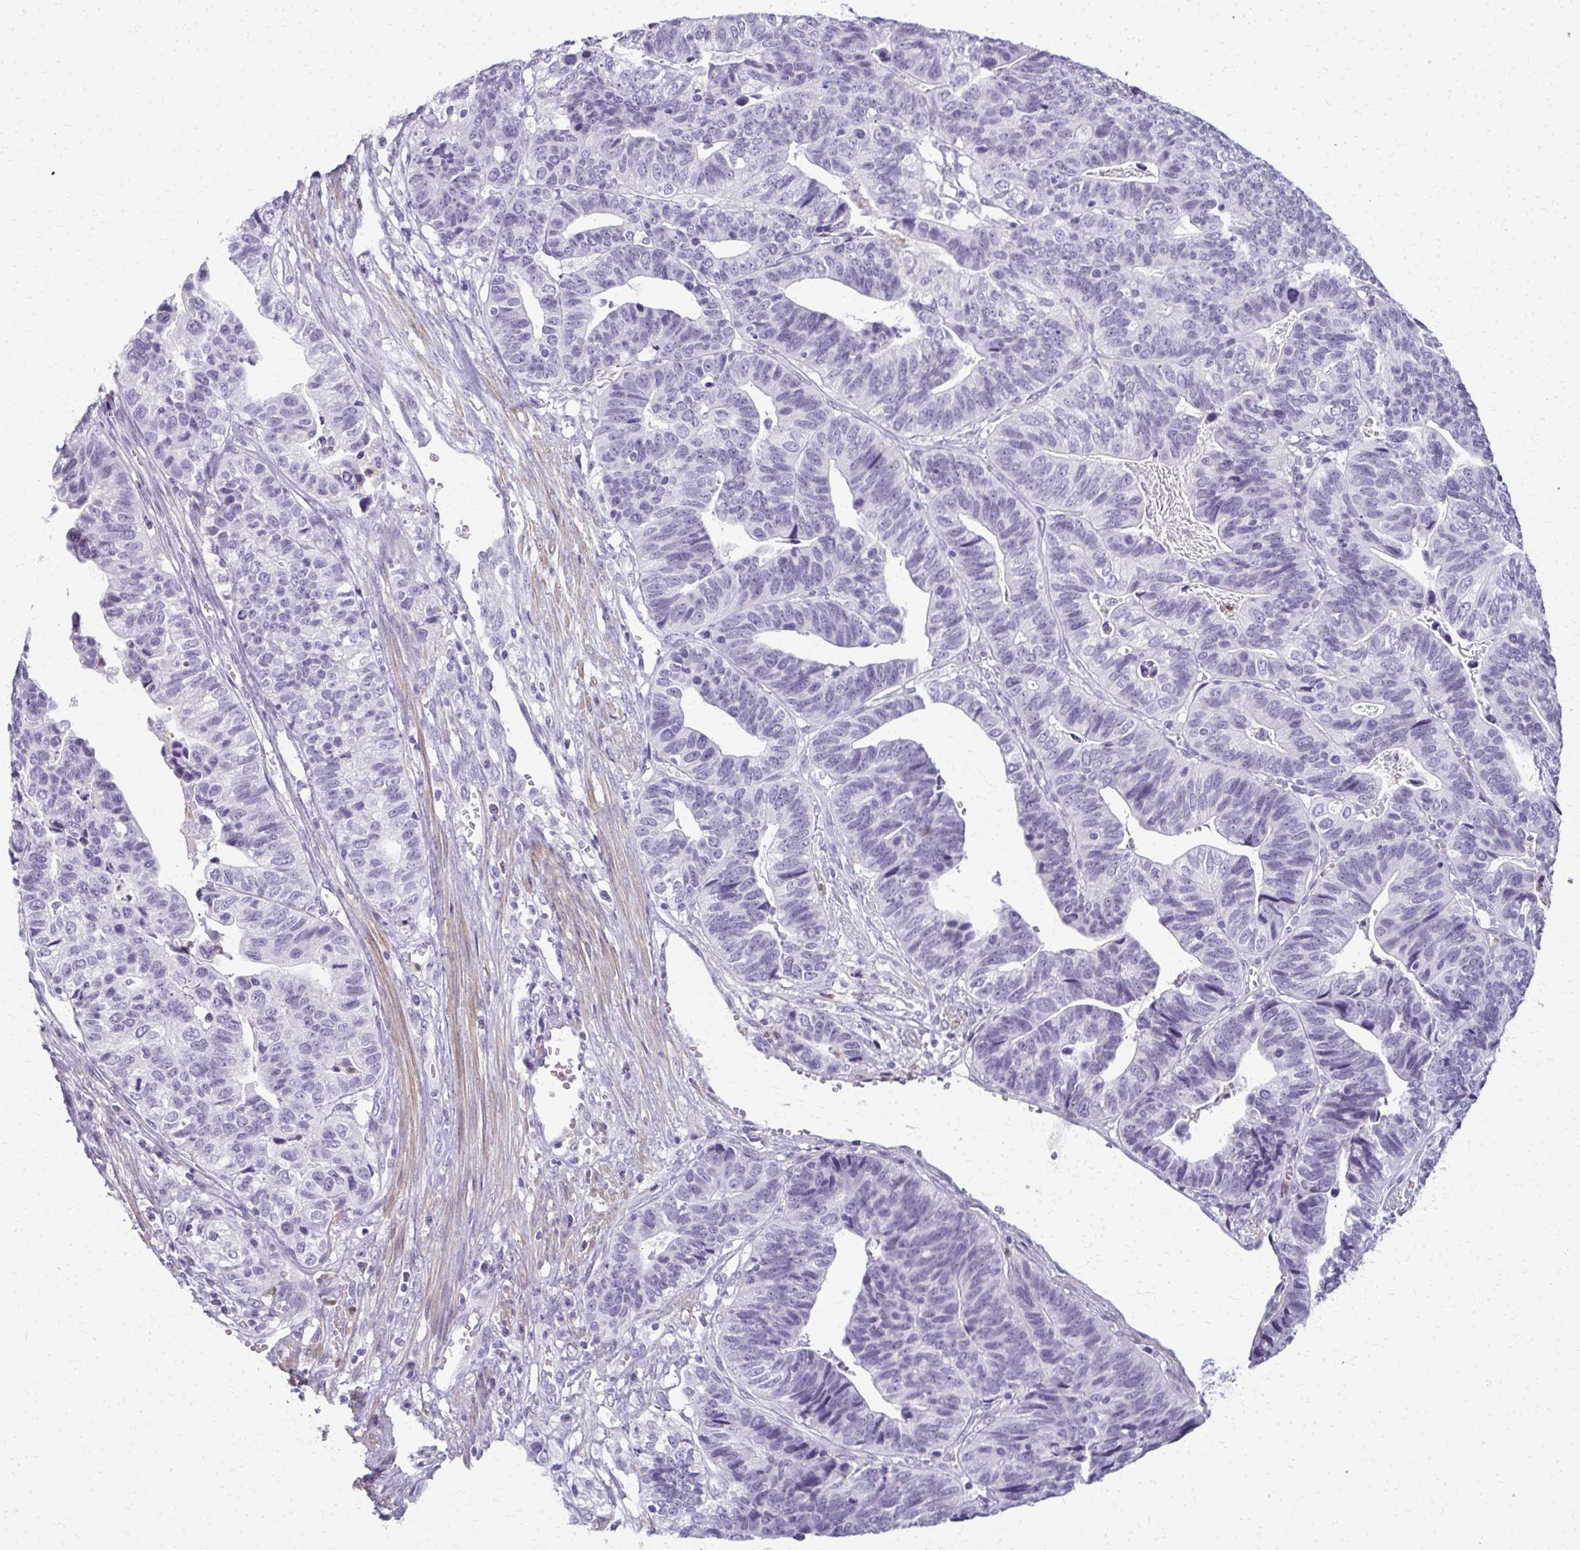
{"staining": {"intensity": "negative", "quantity": "none", "location": "none"}, "tissue": "stomach cancer", "cell_type": "Tumor cells", "image_type": "cancer", "snomed": [{"axis": "morphology", "description": "Adenocarcinoma, NOS"}, {"axis": "topography", "description": "Stomach, upper"}], "caption": "Adenocarcinoma (stomach) stained for a protein using immunohistochemistry exhibits no staining tumor cells.", "gene": "CA3", "patient": {"sex": "female", "age": 67}}